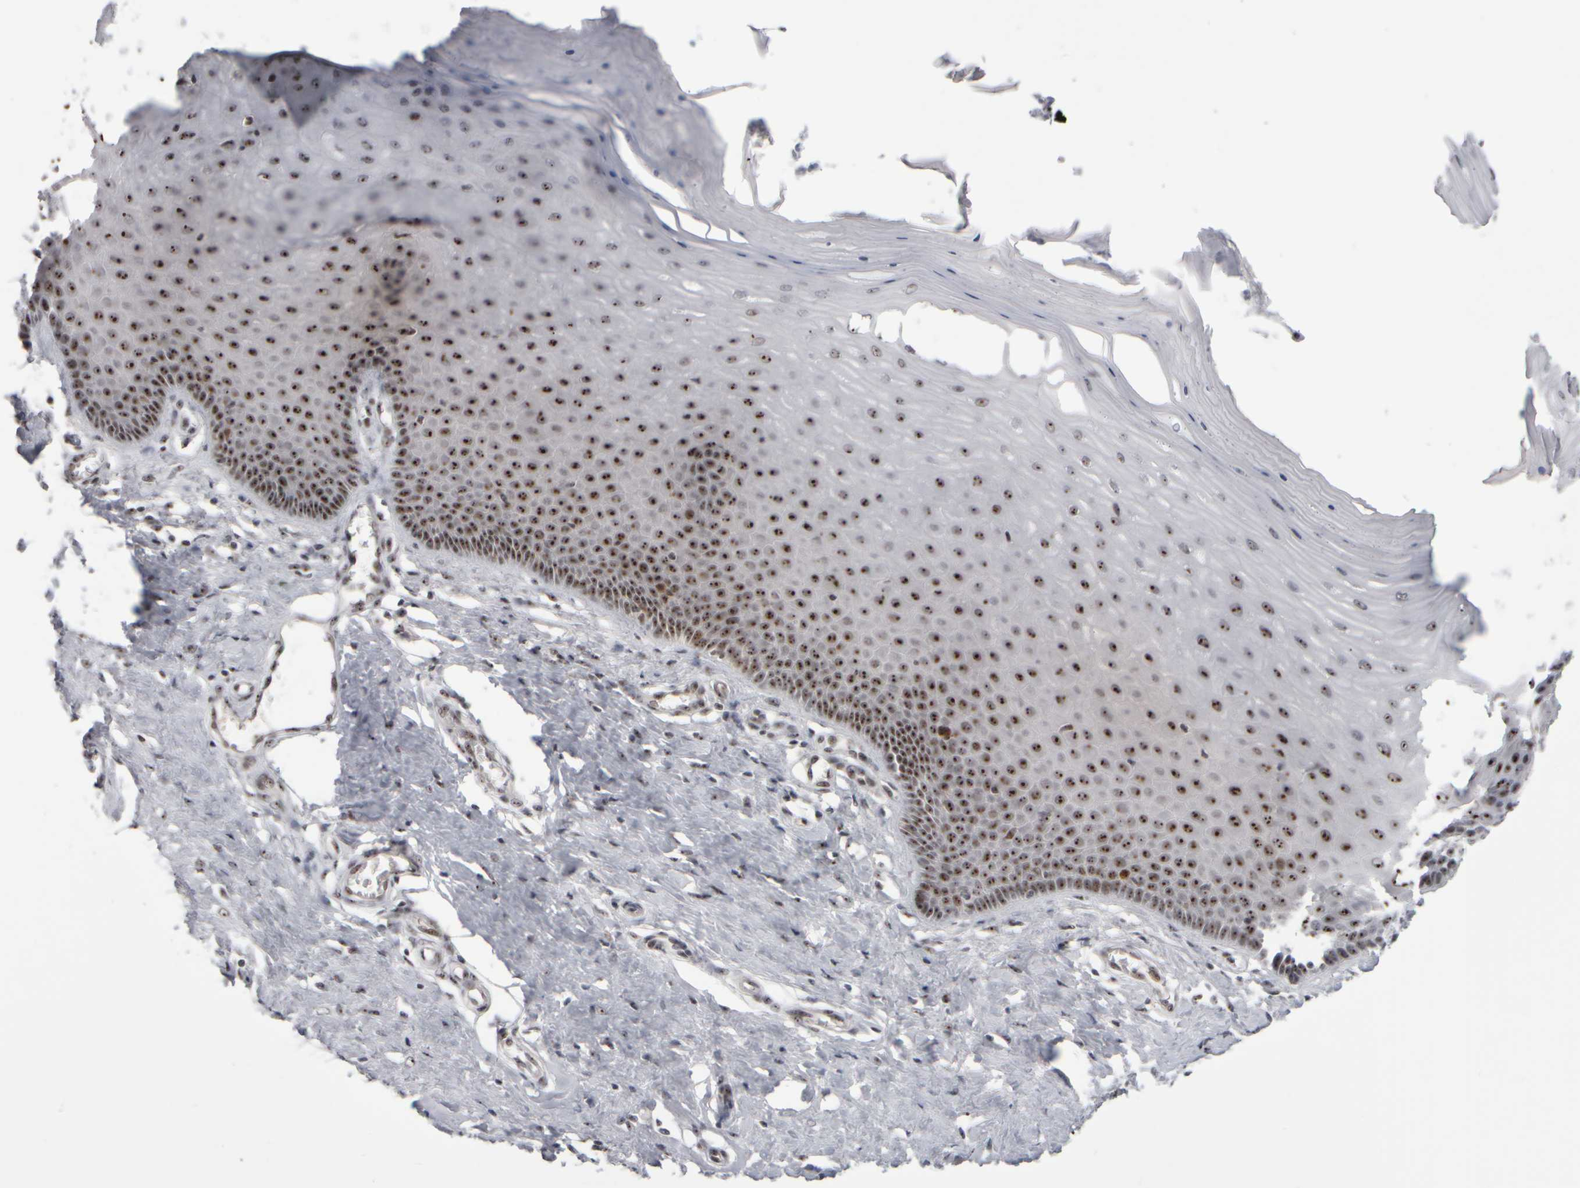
{"staining": {"intensity": "strong", "quantity": ">75%", "location": "nuclear"}, "tissue": "cervix", "cell_type": "Glandular cells", "image_type": "normal", "snomed": [{"axis": "morphology", "description": "Normal tissue, NOS"}, {"axis": "topography", "description": "Cervix"}], "caption": "Immunohistochemical staining of unremarkable human cervix reveals >75% levels of strong nuclear protein positivity in approximately >75% of glandular cells.", "gene": "SURF6", "patient": {"sex": "female", "age": 55}}